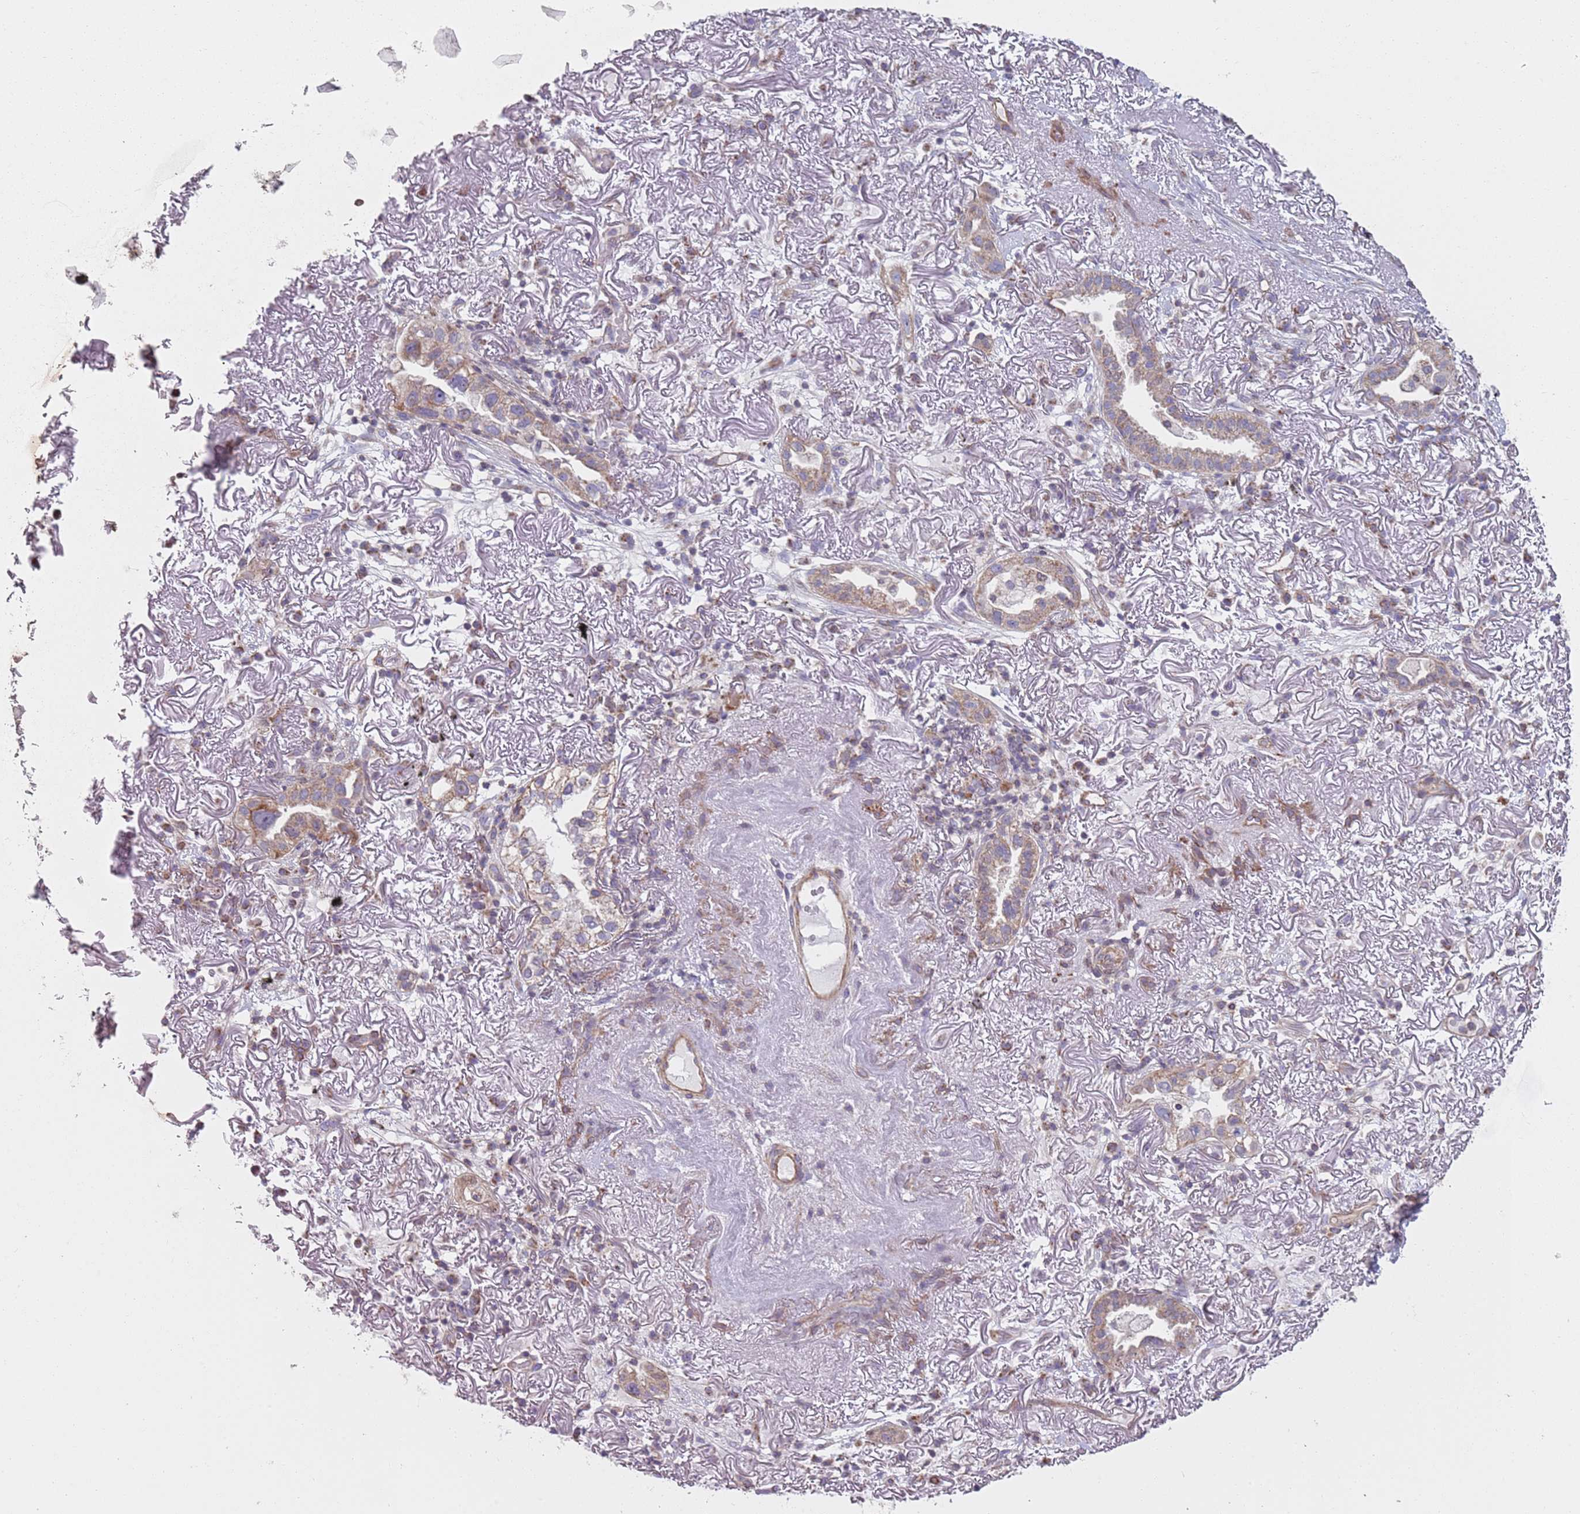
{"staining": {"intensity": "moderate", "quantity": ">75%", "location": "cytoplasmic/membranous"}, "tissue": "lung cancer", "cell_type": "Tumor cells", "image_type": "cancer", "snomed": [{"axis": "morphology", "description": "Adenocarcinoma, NOS"}, {"axis": "topography", "description": "Lung"}], "caption": "Immunohistochemical staining of adenocarcinoma (lung) shows medium levels of moderate cytoplasmic/membranous protein expression in approximately >75% of tumor cells.", "gene": "GAS8", "patient": {"sex": "female", "age": 69}}